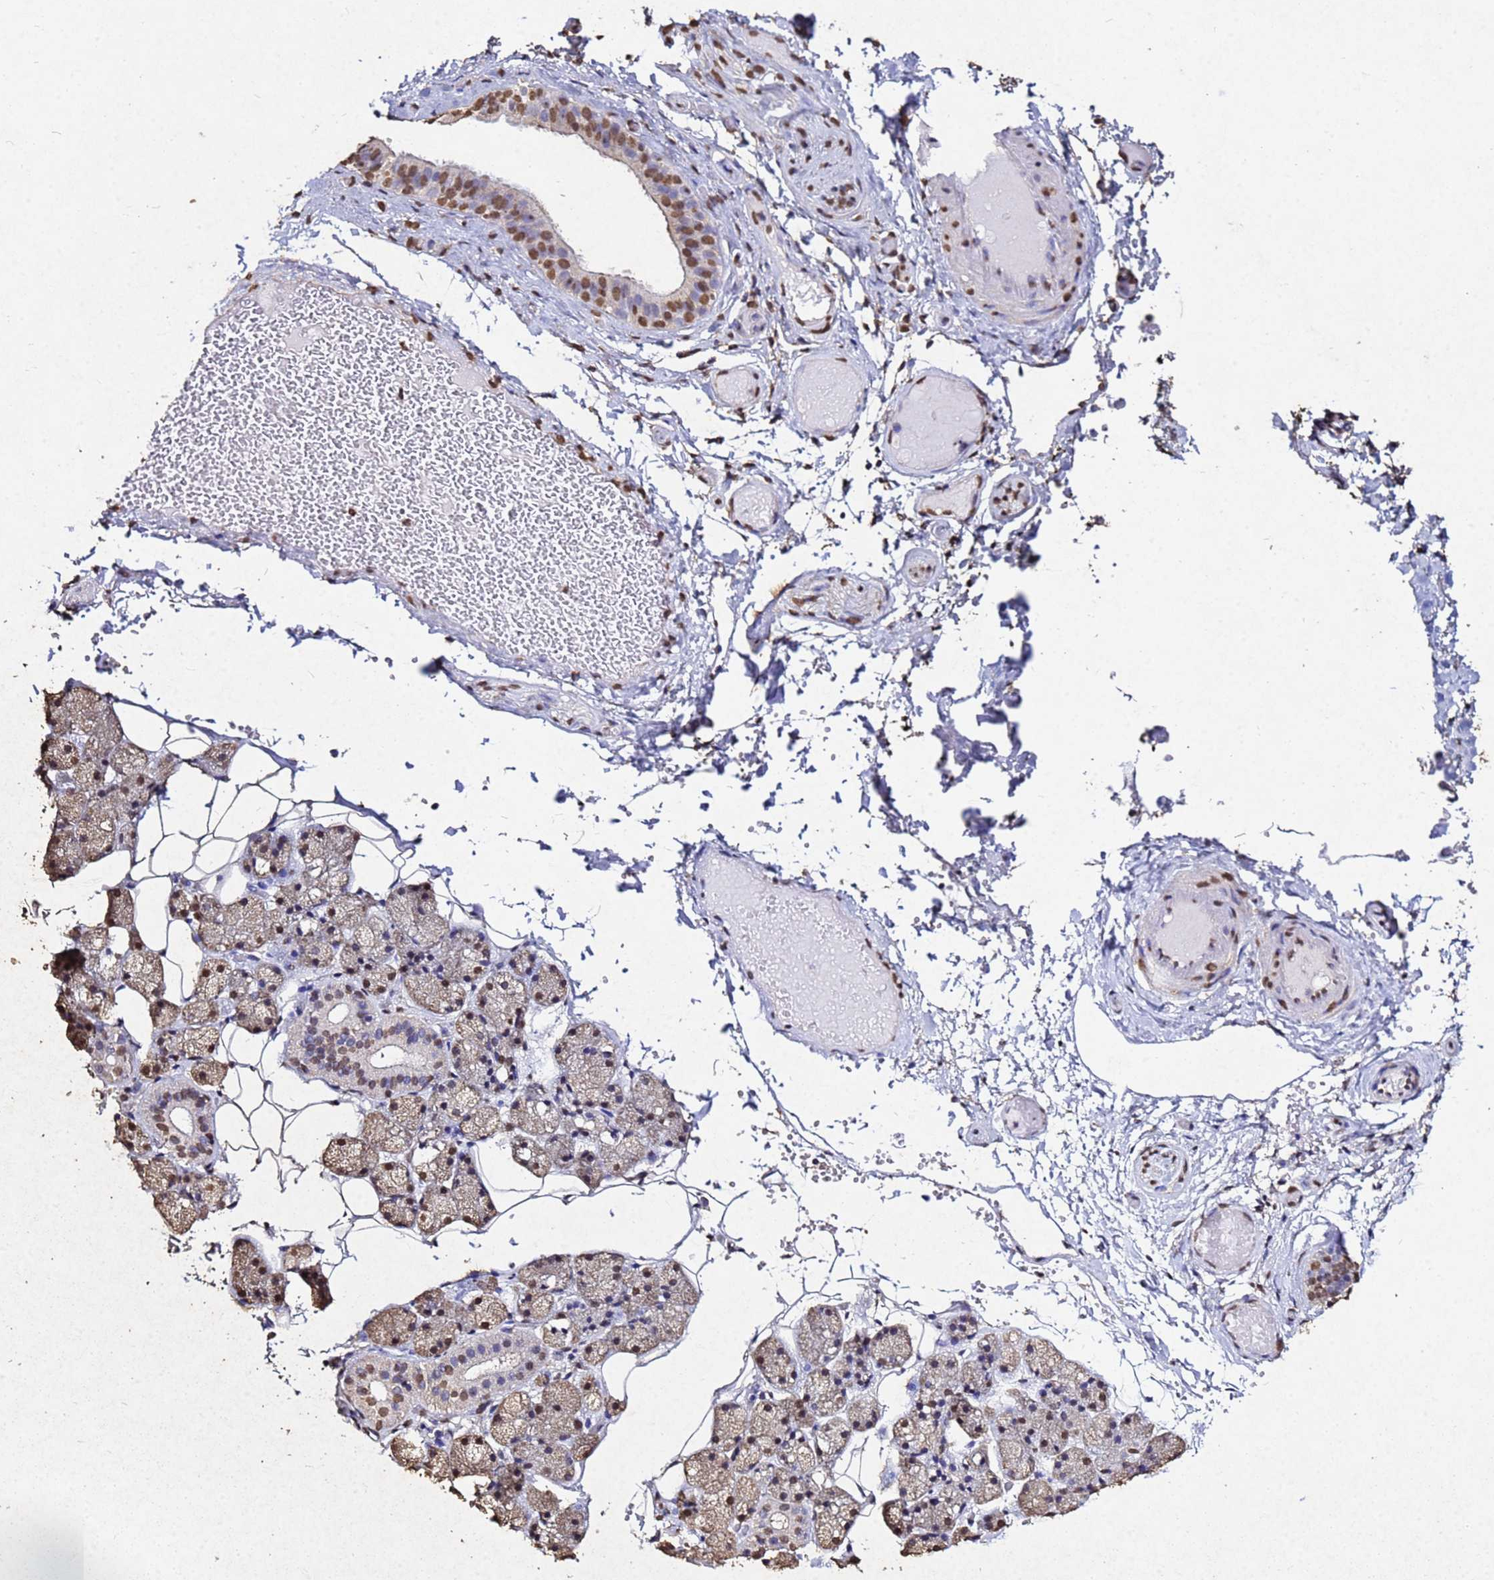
{"staining": {"intensity": "moderate", "quantity": ">75%", "location": "cytoplasmic/membranous,nuclear"}, "tissue": "salivary gland", "cell_type": "Glandular cells", "image_type": "normal", "snomed": [{"axis": "morphology", "description": "Normal tissue, NOS"}, {"axis": "topography", "description": "Salivary gland"}], "caption": "Immunohistochemistry (IHC) of unremarkable salivary gland displays medium levels of moderate cytoplasmic/membranous,nuclear positivity in approximately >75% of glandular cells. (Stains: DAB (3,3'-diaminobenzidine) in brown, nuclei in blue, Microscopy: brightfield microscopy at high magnification).", "gene": "MYOCD", "patient": {"sex": "female", "age": 33}}